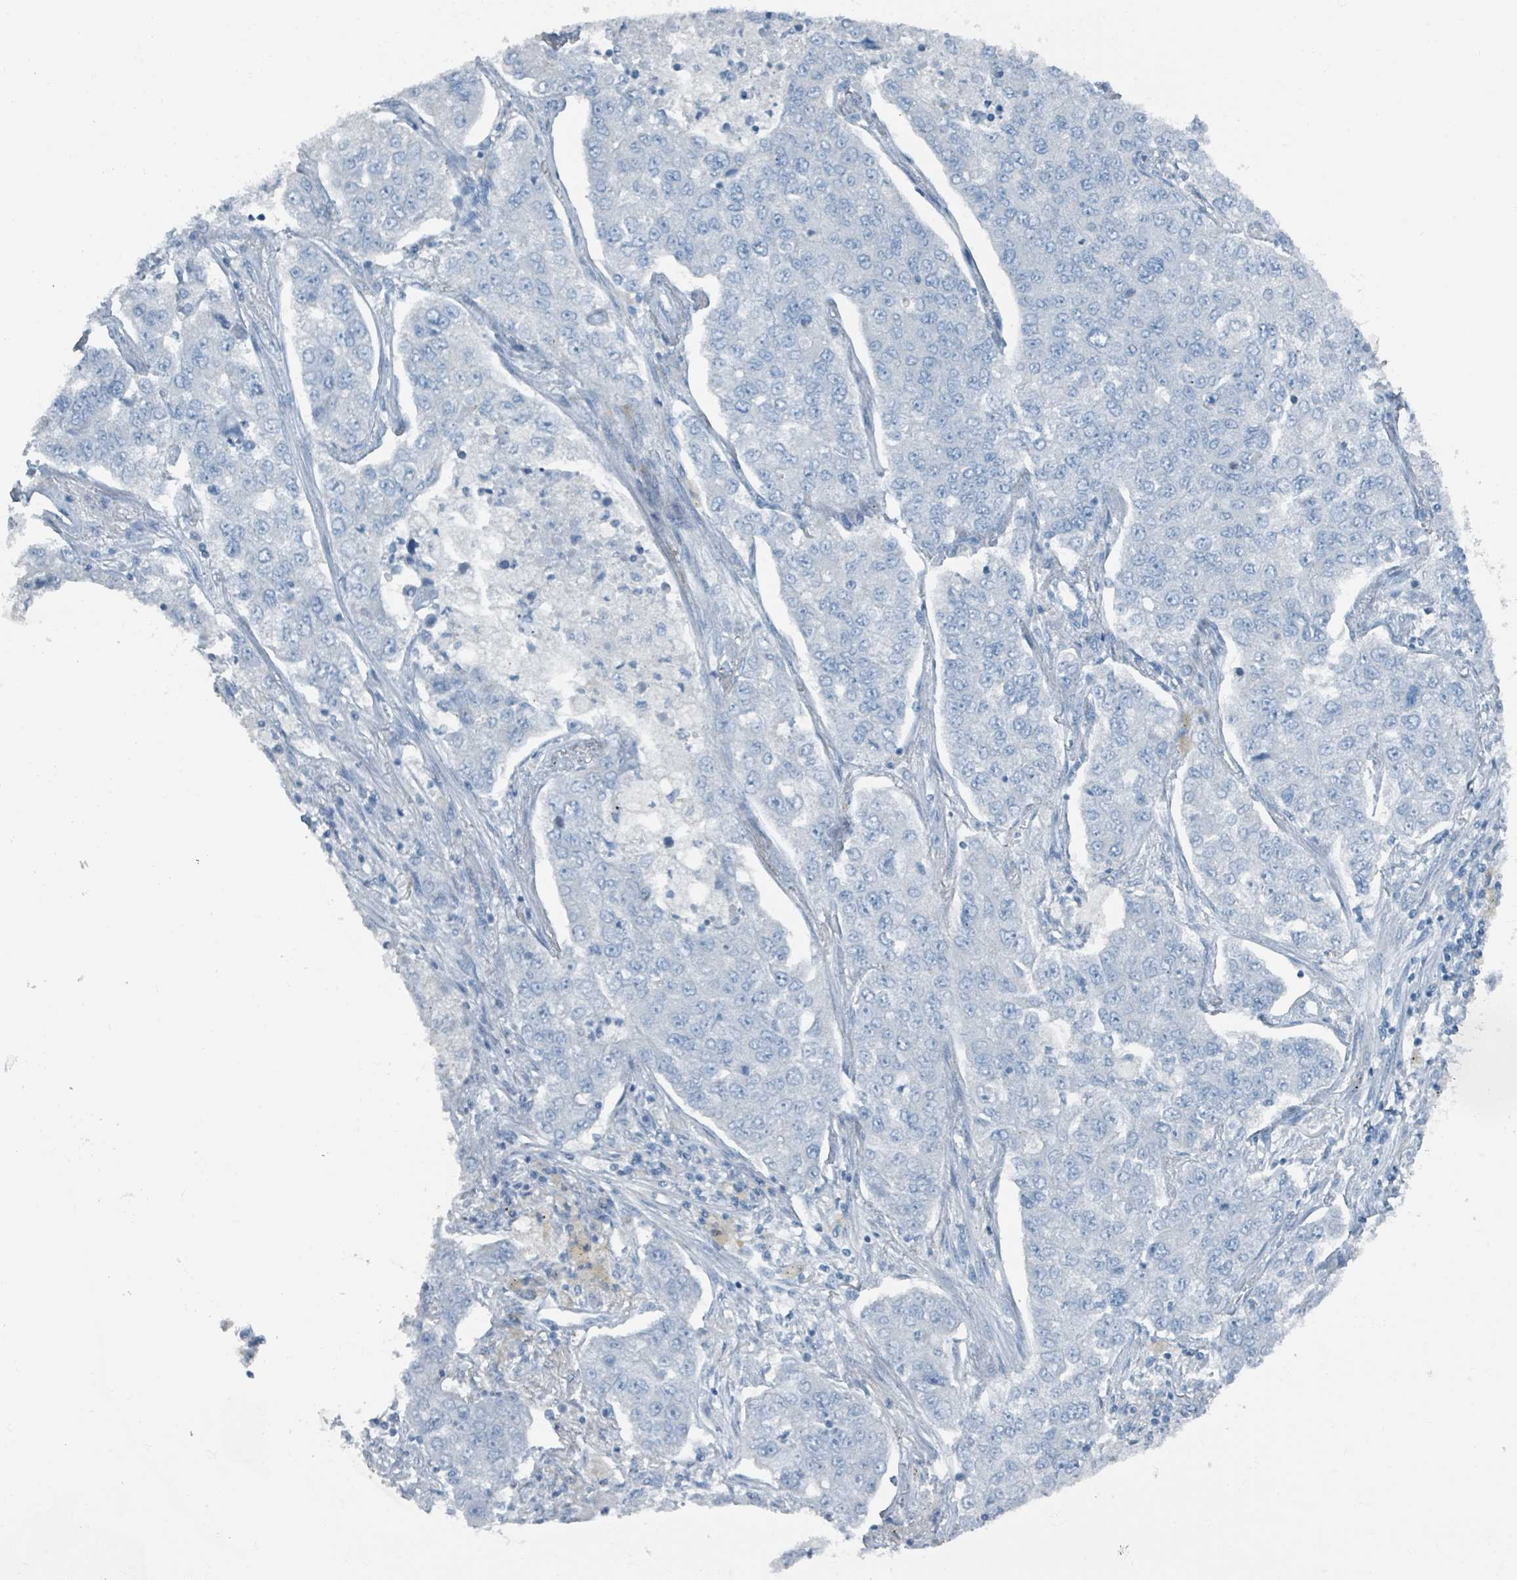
{"staining": {"intensity": "negative", "quantity": "none", "location": "none"}, "tissue": "lung cancer", "cell_type": "Tumor cells", "image_type": "cancer", "snomed": [{"axis": "morphology", "description": "Adenocarcinoma, NOS"}, {"axis": "topography", "description": "Lung"}], "caption": "This histopathology image is of lung cancer stained with immunohistochemistry to label a protein in brown with the nuclei are counter-stained blue. There is no staining in tumor cells.", "gene": "GAMT", "patient": {"sex": "male", "age": 49}}